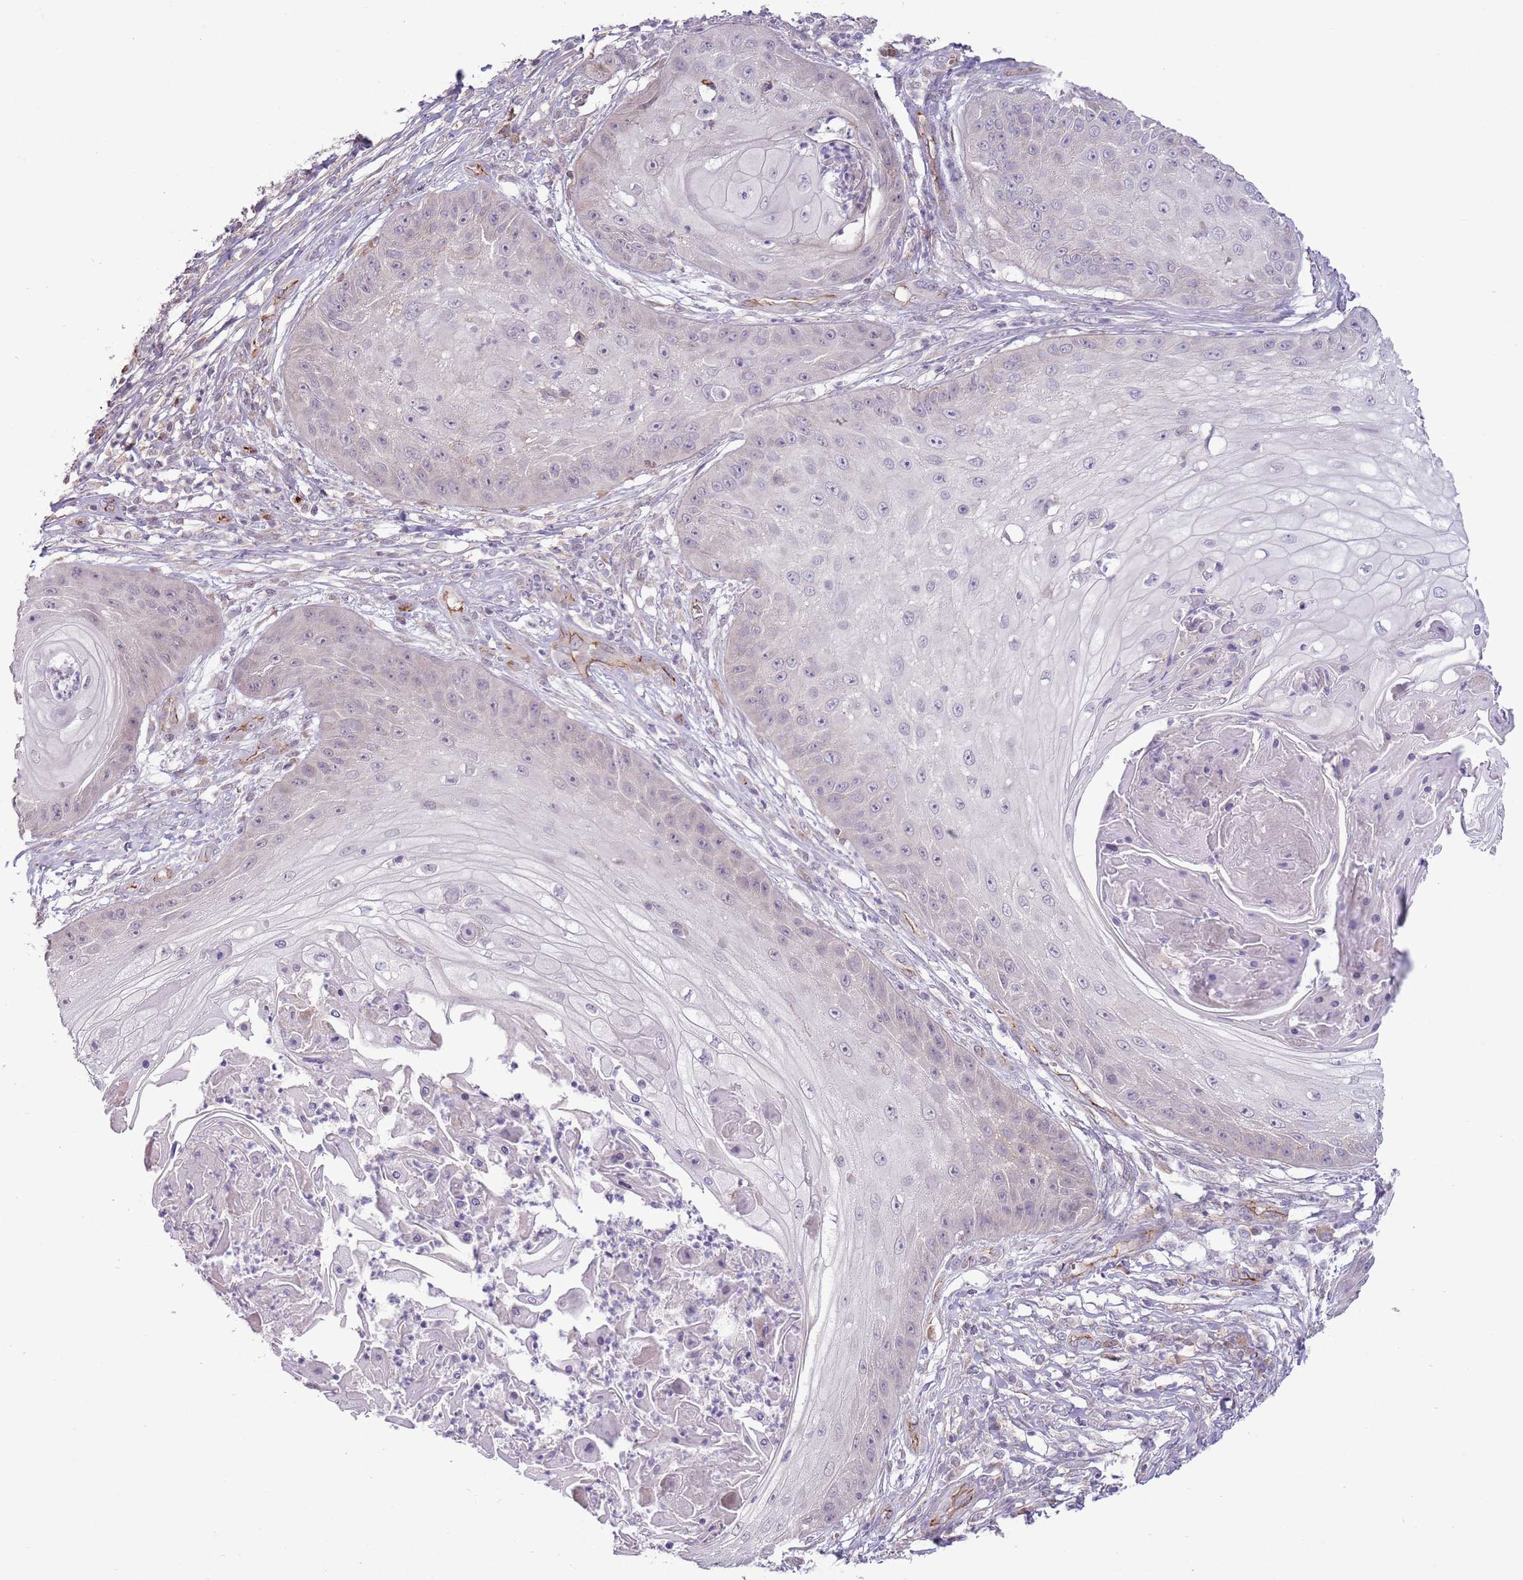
{"staining": {"intensity": "negative", "quantity": "none", "location": "none"}, "tissue": "skin cancer", "cell_type": "Tumor cells", "image_type": "cancer", "snomed": [{"axis": "morphology", "description": "Squamous cell carcinoma, NOS"}, {"axis": "topography", "description": "Skin"}], "caption": "Immunohistochemical staining of squamous cell carcinoma (skin) shows no significant expression in tumor cells.", "gene": "DPP10", "patient": {"sex": "male", "age": 70}}